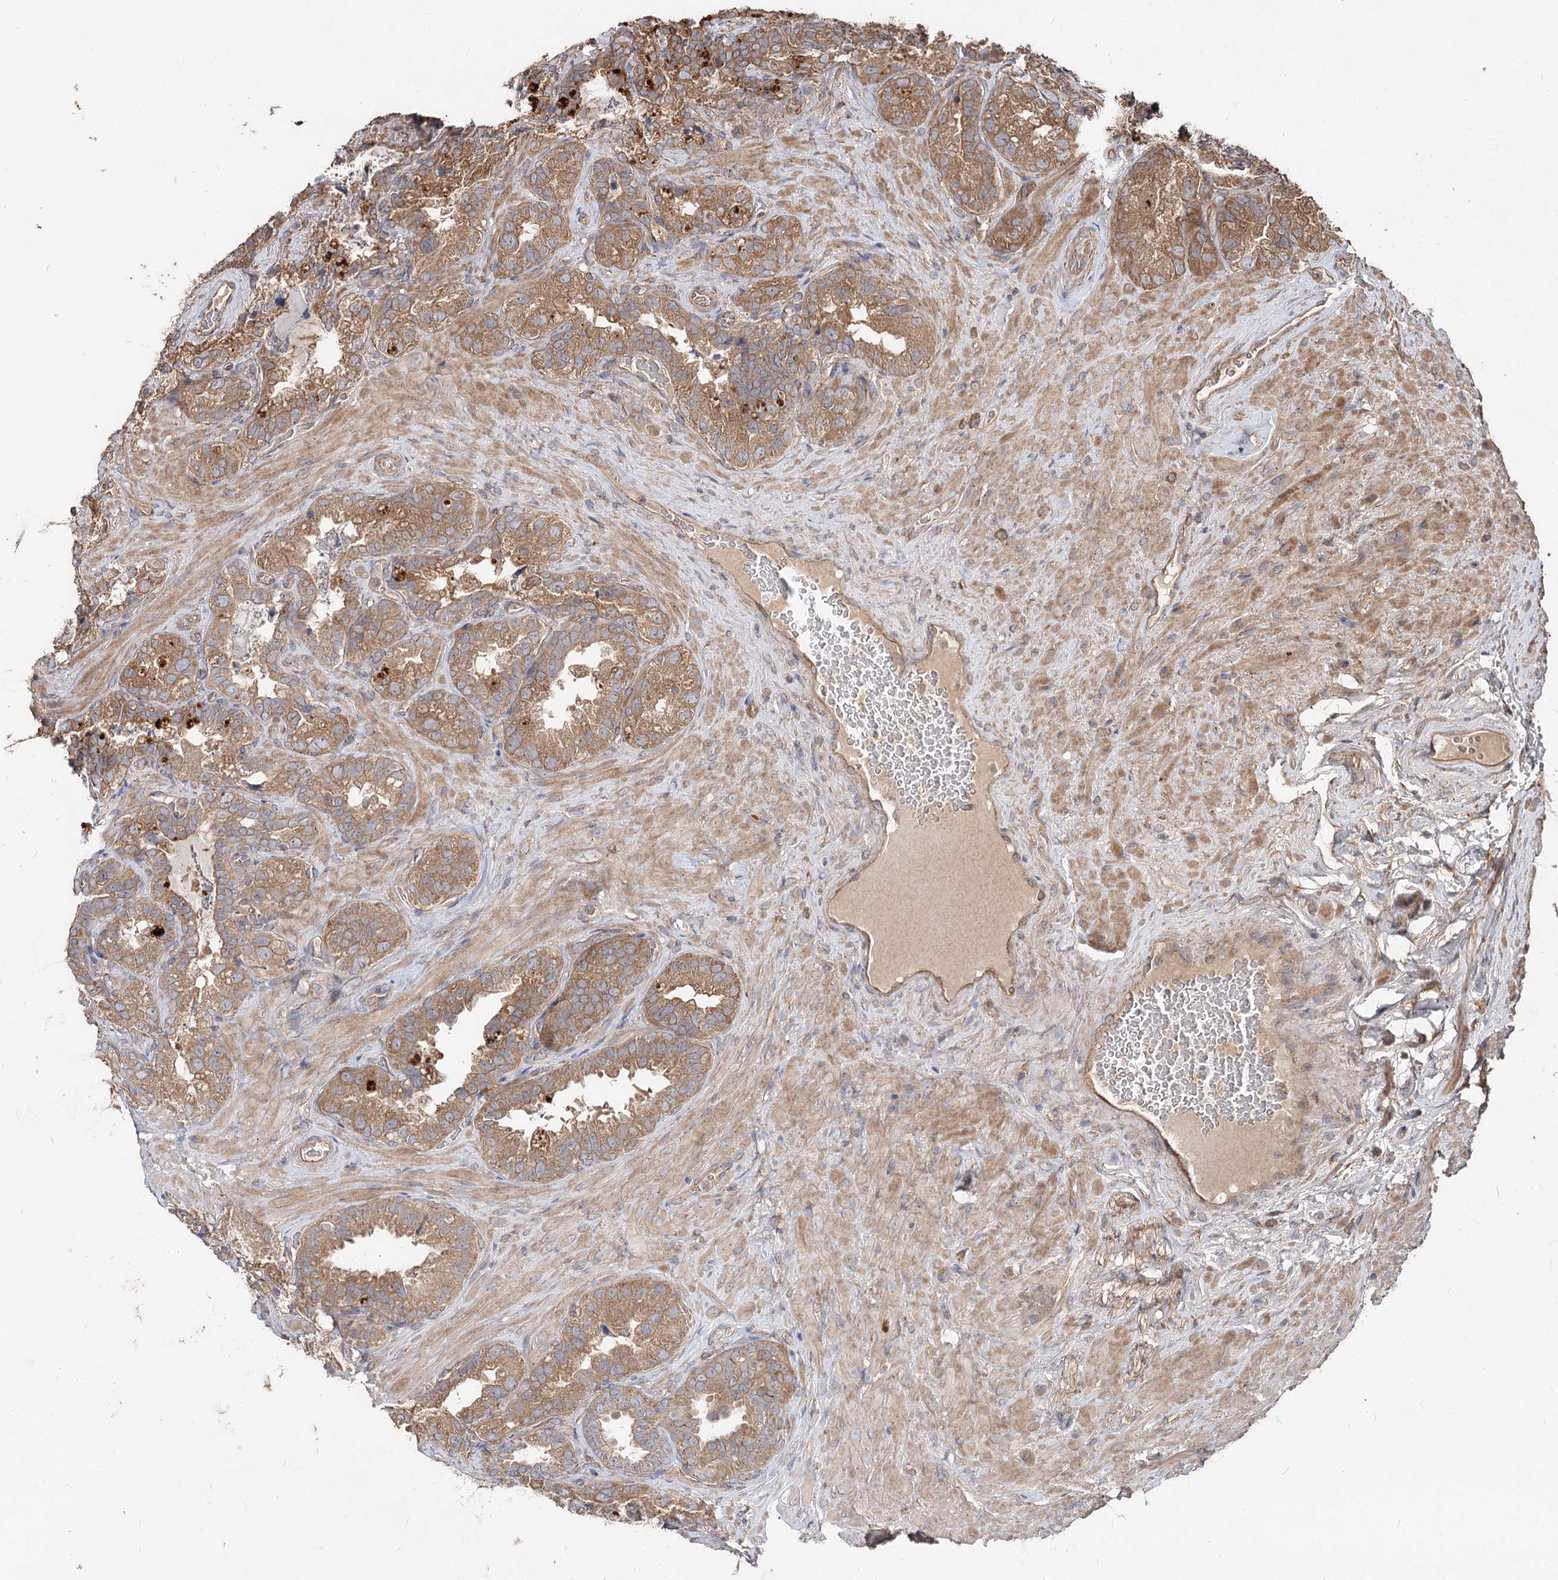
{"staining": {"intensity": "moderate", "quantity": "25%-75%", "location": "cytoplasmic/membranous"}, "tissue": "seminal vesicle", "cell_type": "Glandular cells", "image_type": "normal", "snomed": [{"axis": "morphology", "description": "Normal tissue, NOS"}, {"axis": "topography", "description": "Seminal veicle"}, {"axis": "topography", "description": "Peripheral nerve tissue"}], "caption": "Seminal vesicle stained with DAB immunohistochemistry reveals medium levels of moderate cytoplasmic/membranous positivity in approximately 25%-75% of glandular cells.", "gene": "SPART", "patient": {"sex": "male", "age": 67}}